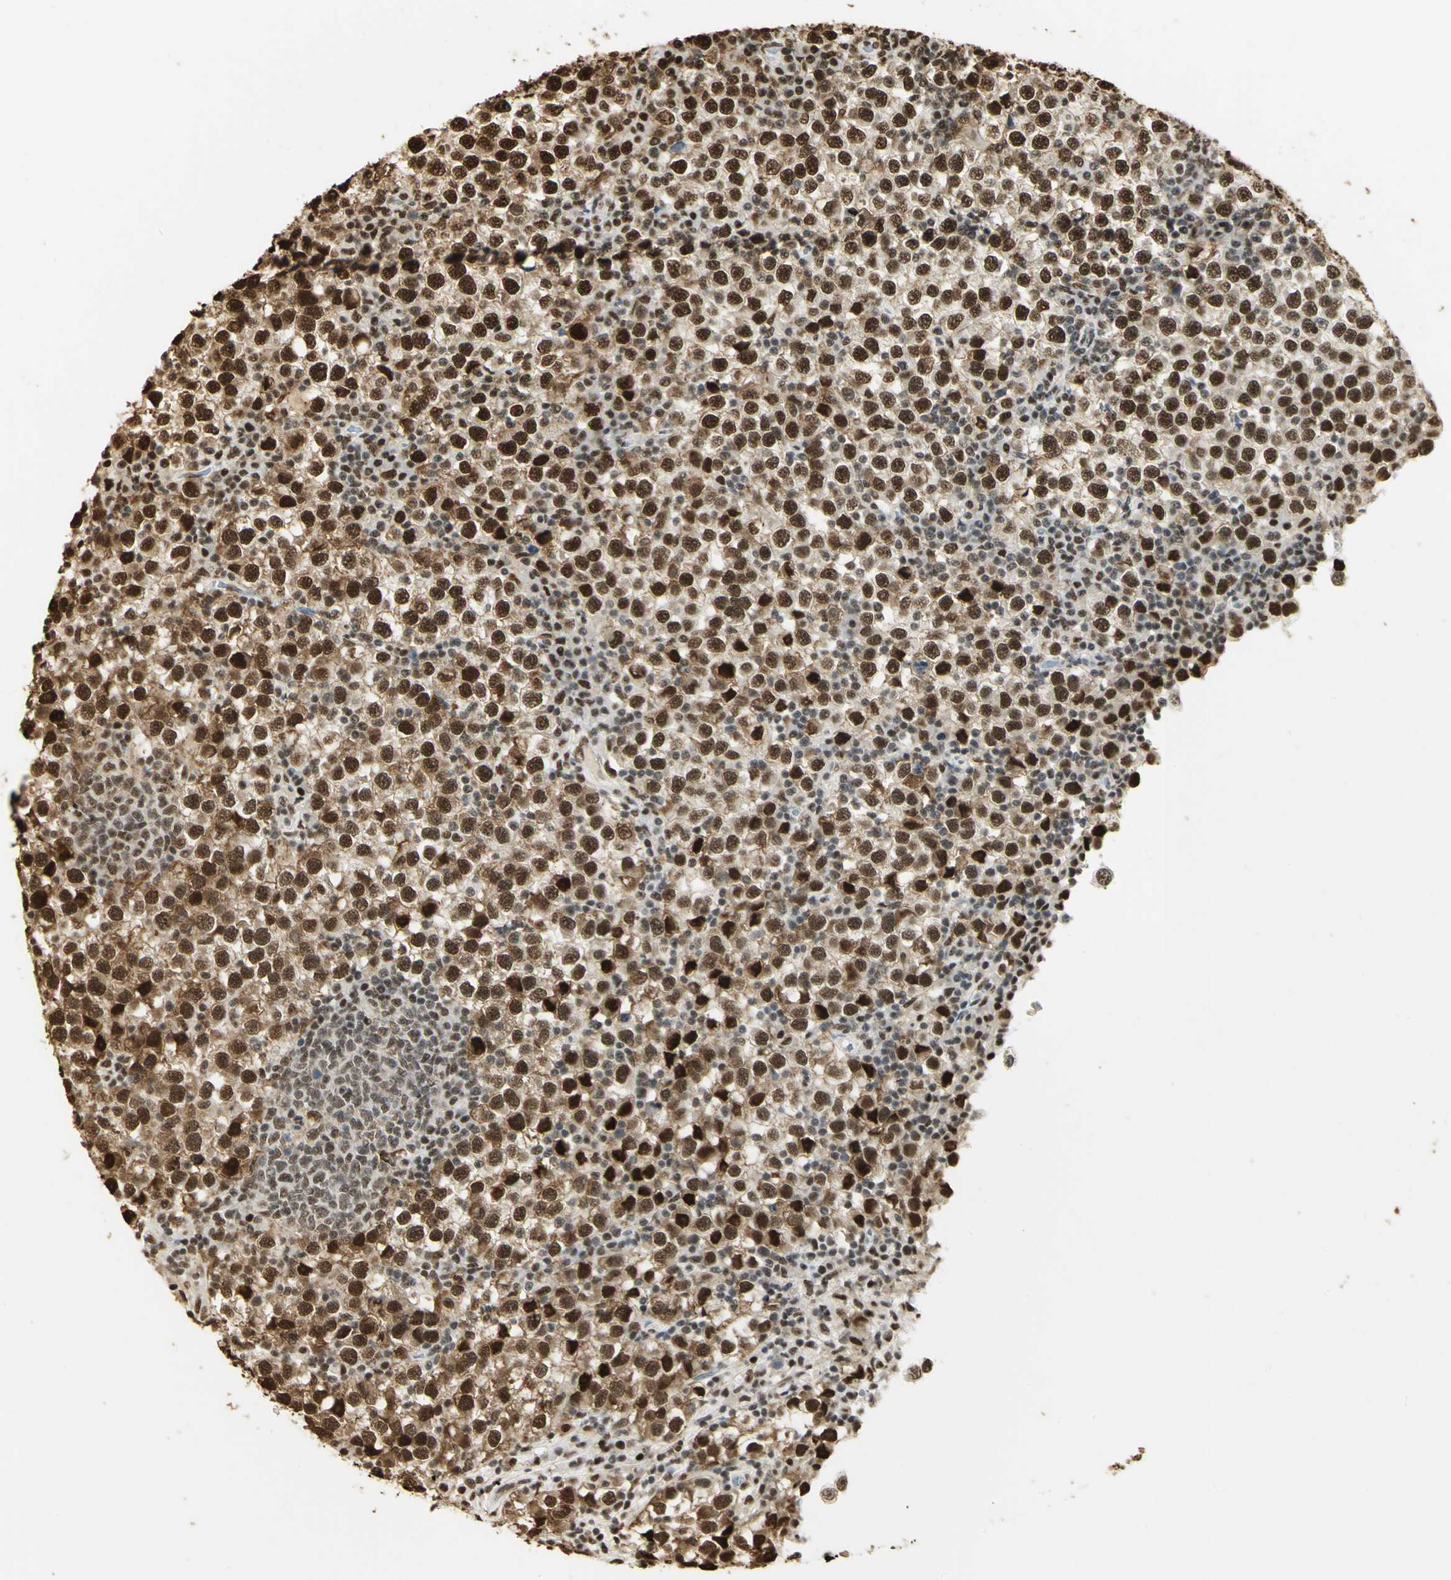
{"staining": {"intensity": "strong", "quantity": ">75%", "location": "cytoplasmic/membranous,nuclear"}, "tissue": "testis cancer", "cell_type": "Tumor cells", "image_type": "cancer", "snomed": [{"axis": "morphology", "description": "Seminoma, NOS"}, {"axis": "topography", "description": "Testis"}], "caption": "The micrograph shows immunohistochemical staining of testis cancer (seminoma). There is strong cytoplasmic/membranous and nuclear staining is appreciated in approximately >75% of tumor cells. (IHC, brightfield microscopy, high magnification).", "gene": "SET", "patient": {"sex": "male", "age": 65}}